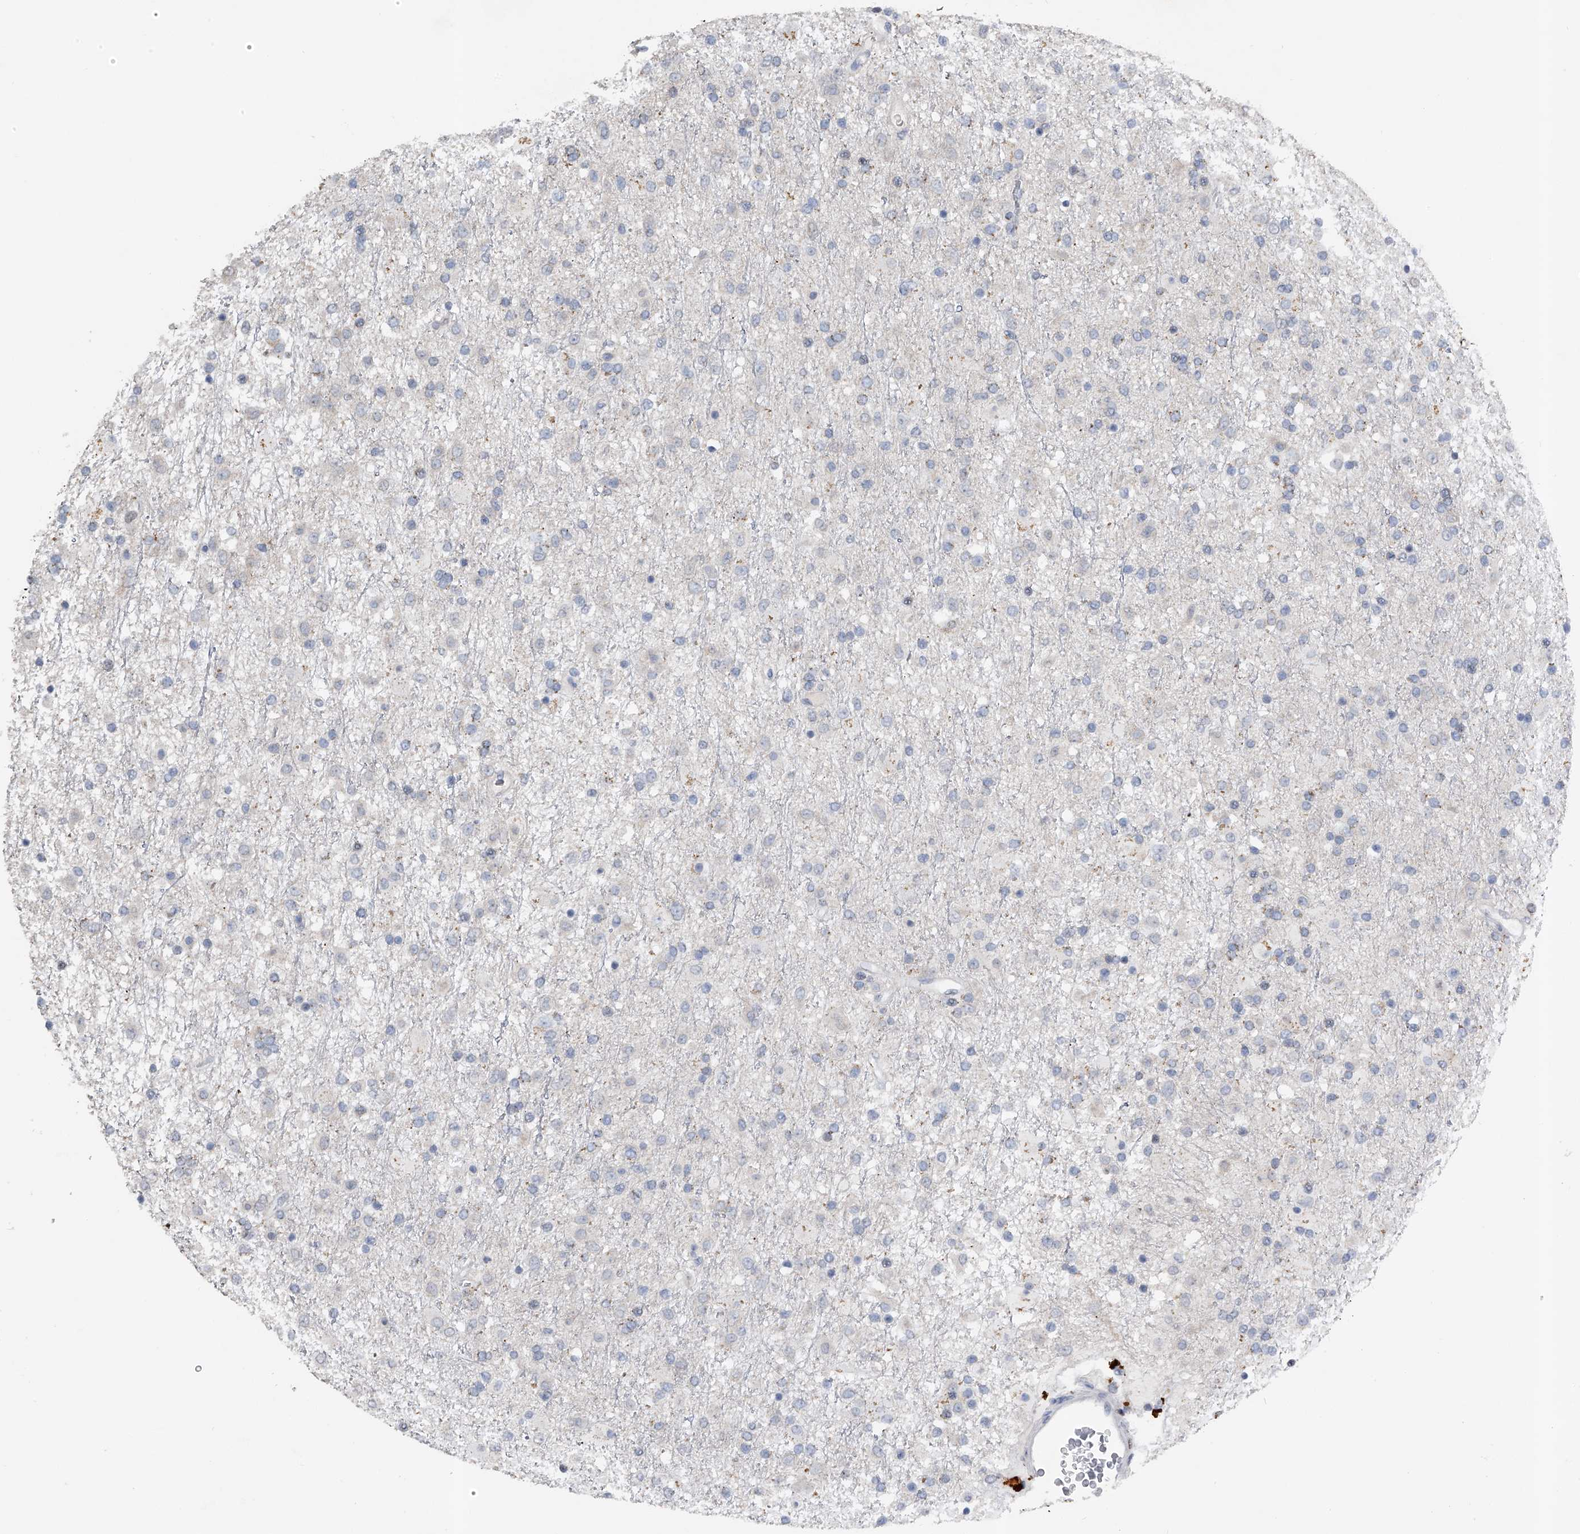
{"staining": {"intensity": "negative", "quantity": "none", "location": "none"}, "tissue": "glioma", "cell_type": "Tumor cells", "image_type": "cancer", "snomed": [{"axis": "morphology", "description": "Glioma, malignant, Low grade"}, {"axis": "topography", "description": "Brain"}], "caption": "Immunohistochemical staining of malignant glioma (low-grade) shows no significant expression in tumor cells.", "gene": "RWDD2A", "patient": {"sex": "male", "age": 65}}